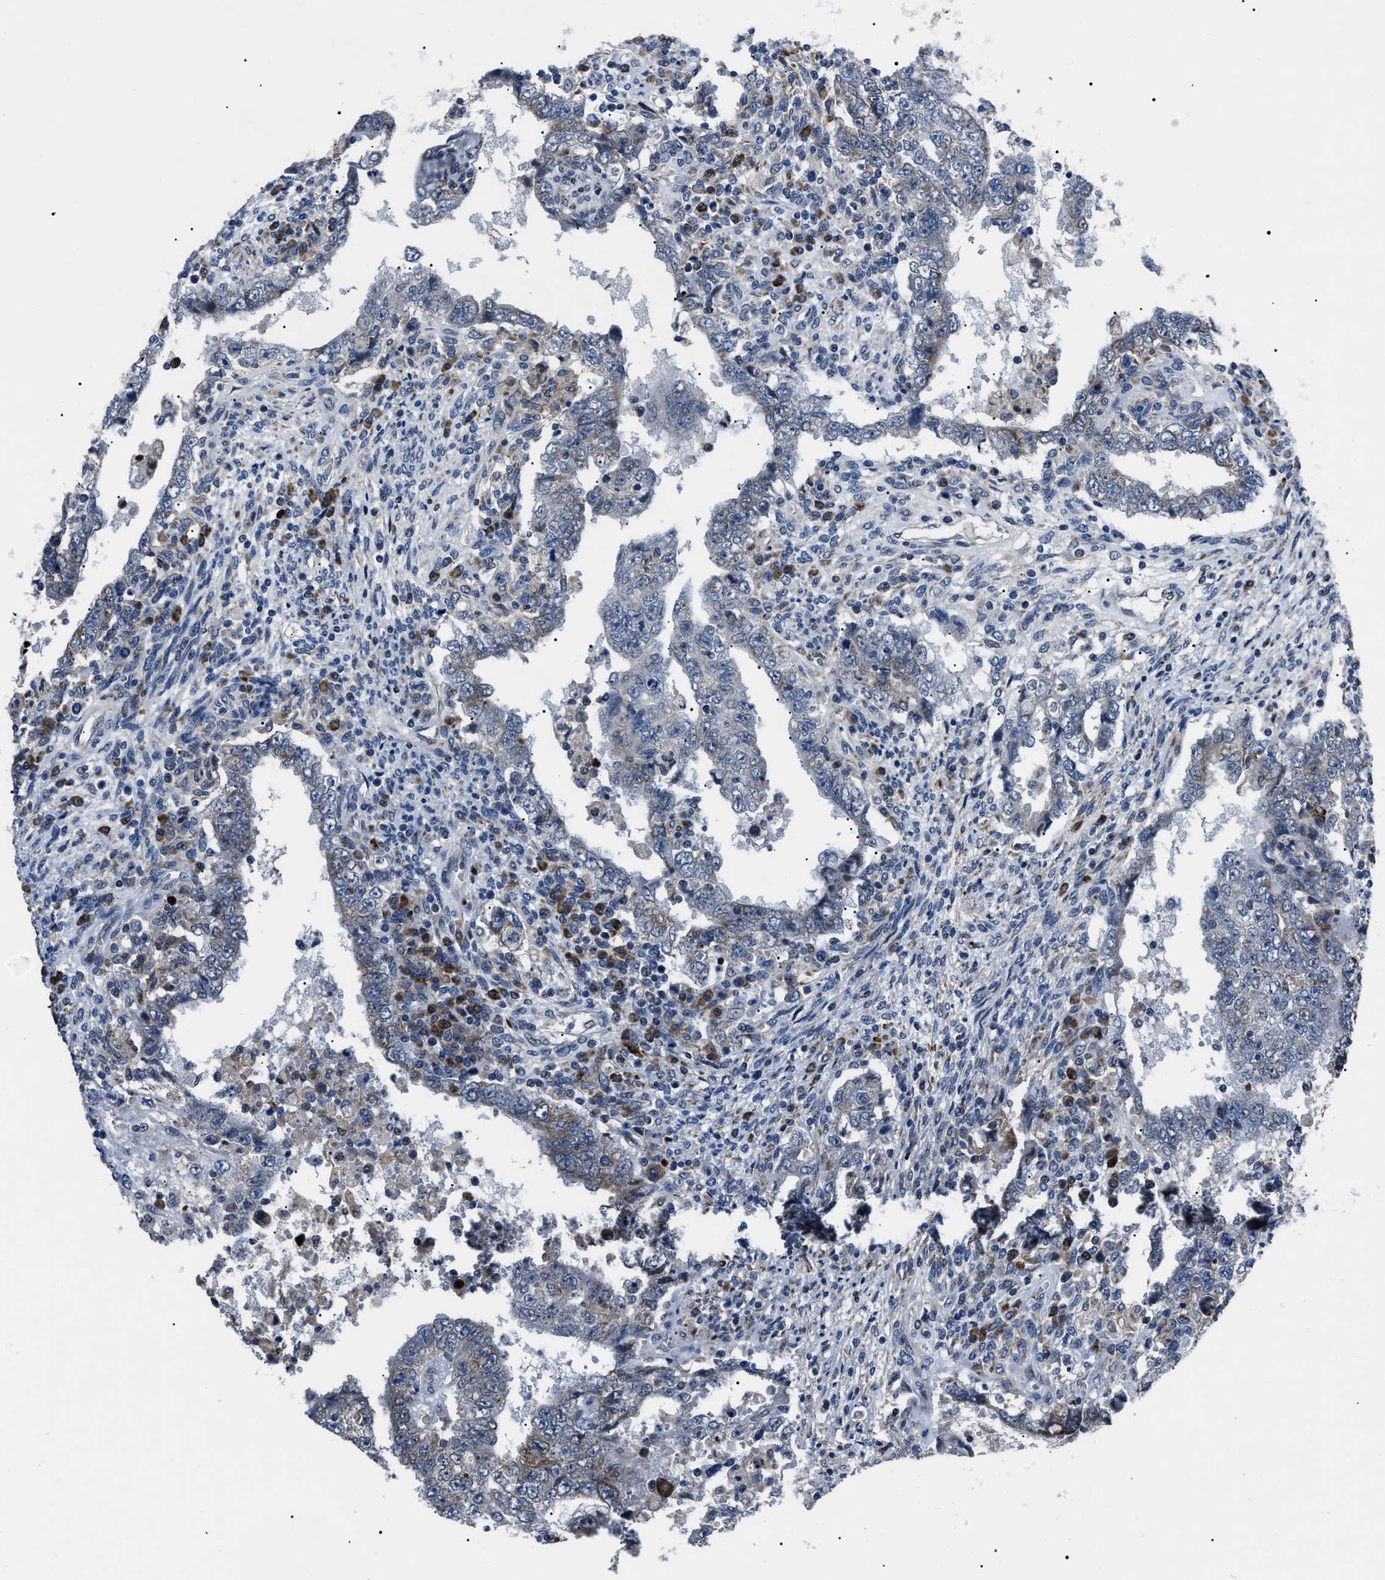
{"staining": {"intensity": "moderate", "quantity": "<25%", "location": "cytoplasmic/membranous"}, "tissue": "testis cancer", "cell_type": "Tumor cells", "image_type": "cancer", "snomed": [{"axis": "morphology", "description": "Carcinoma, Embryonal, NOS"}, {"axis": "topography", "description": "Testis"}], "caption": "The photomicrograph exhibits staining of embryonal carcinoma (testis), revealing moderate cytoplasmic/membranous protein positivity (brown color) within tumor cells. The staining was performed using DAB (3,3'-diaminobenzidine), with brown indicating positive protein expression. Nuclei are stained blue with hematoxylin.", "gene": "LRRC14", "patient": {"sex": "male", "age": 26}}